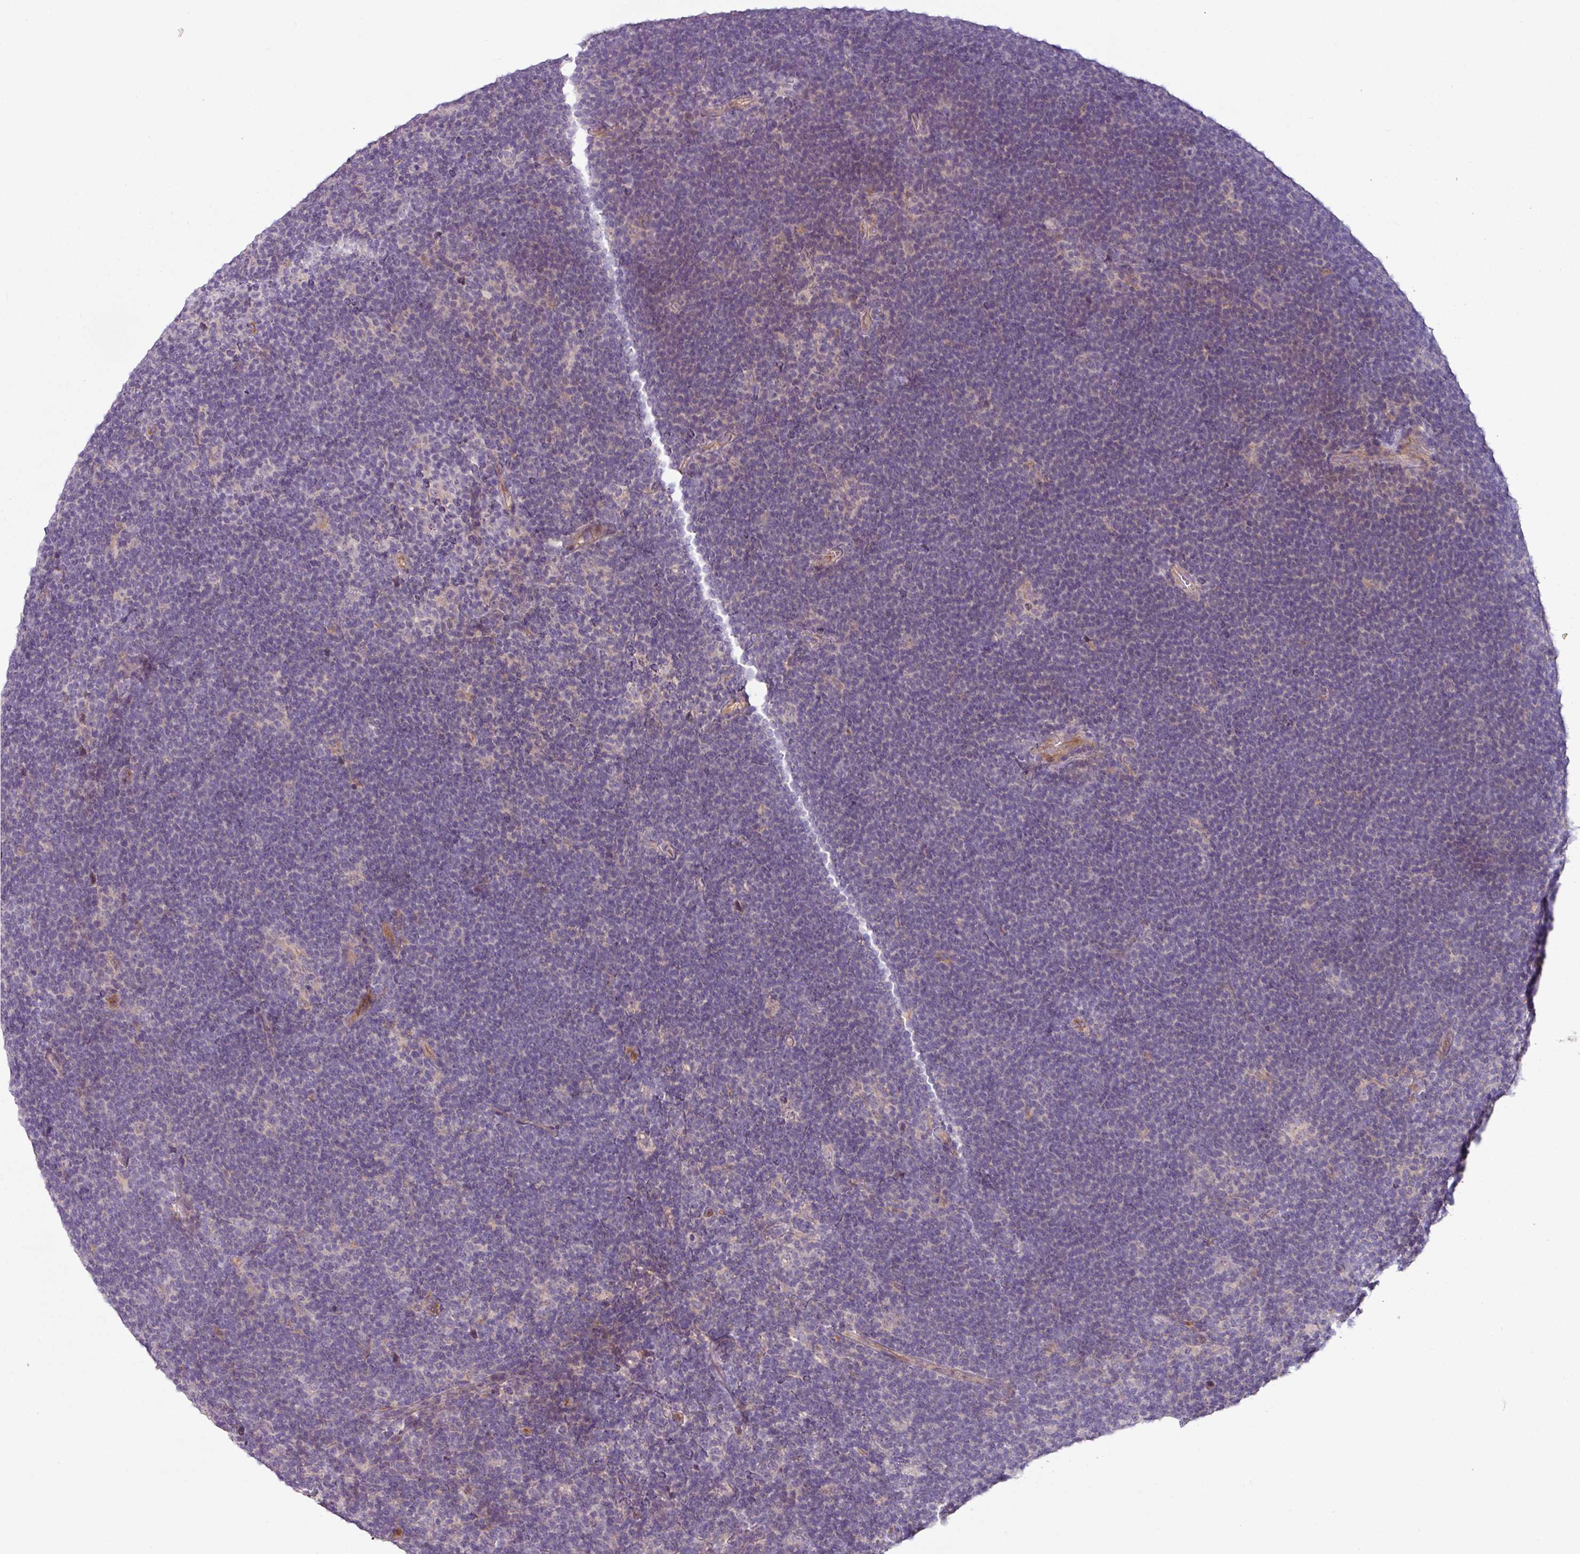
{"staining": {"intensity": "negative", "quantity": "none", "location": "none"}, "tissue": "lymphoma", "cell_type": "Tumor cells", "image_type": "cancer", "snomed": [{"axis": "morphology", "description": "Hodgkin's disease, NOS"}, {"axis": "topography", "description": "Lymph node"}], "caption": "IHC of Hodgkin's disease reveals no positivity in tumor cells.", "gene": "MTMR14", "patient": {"sex": "female", "age": 57}}